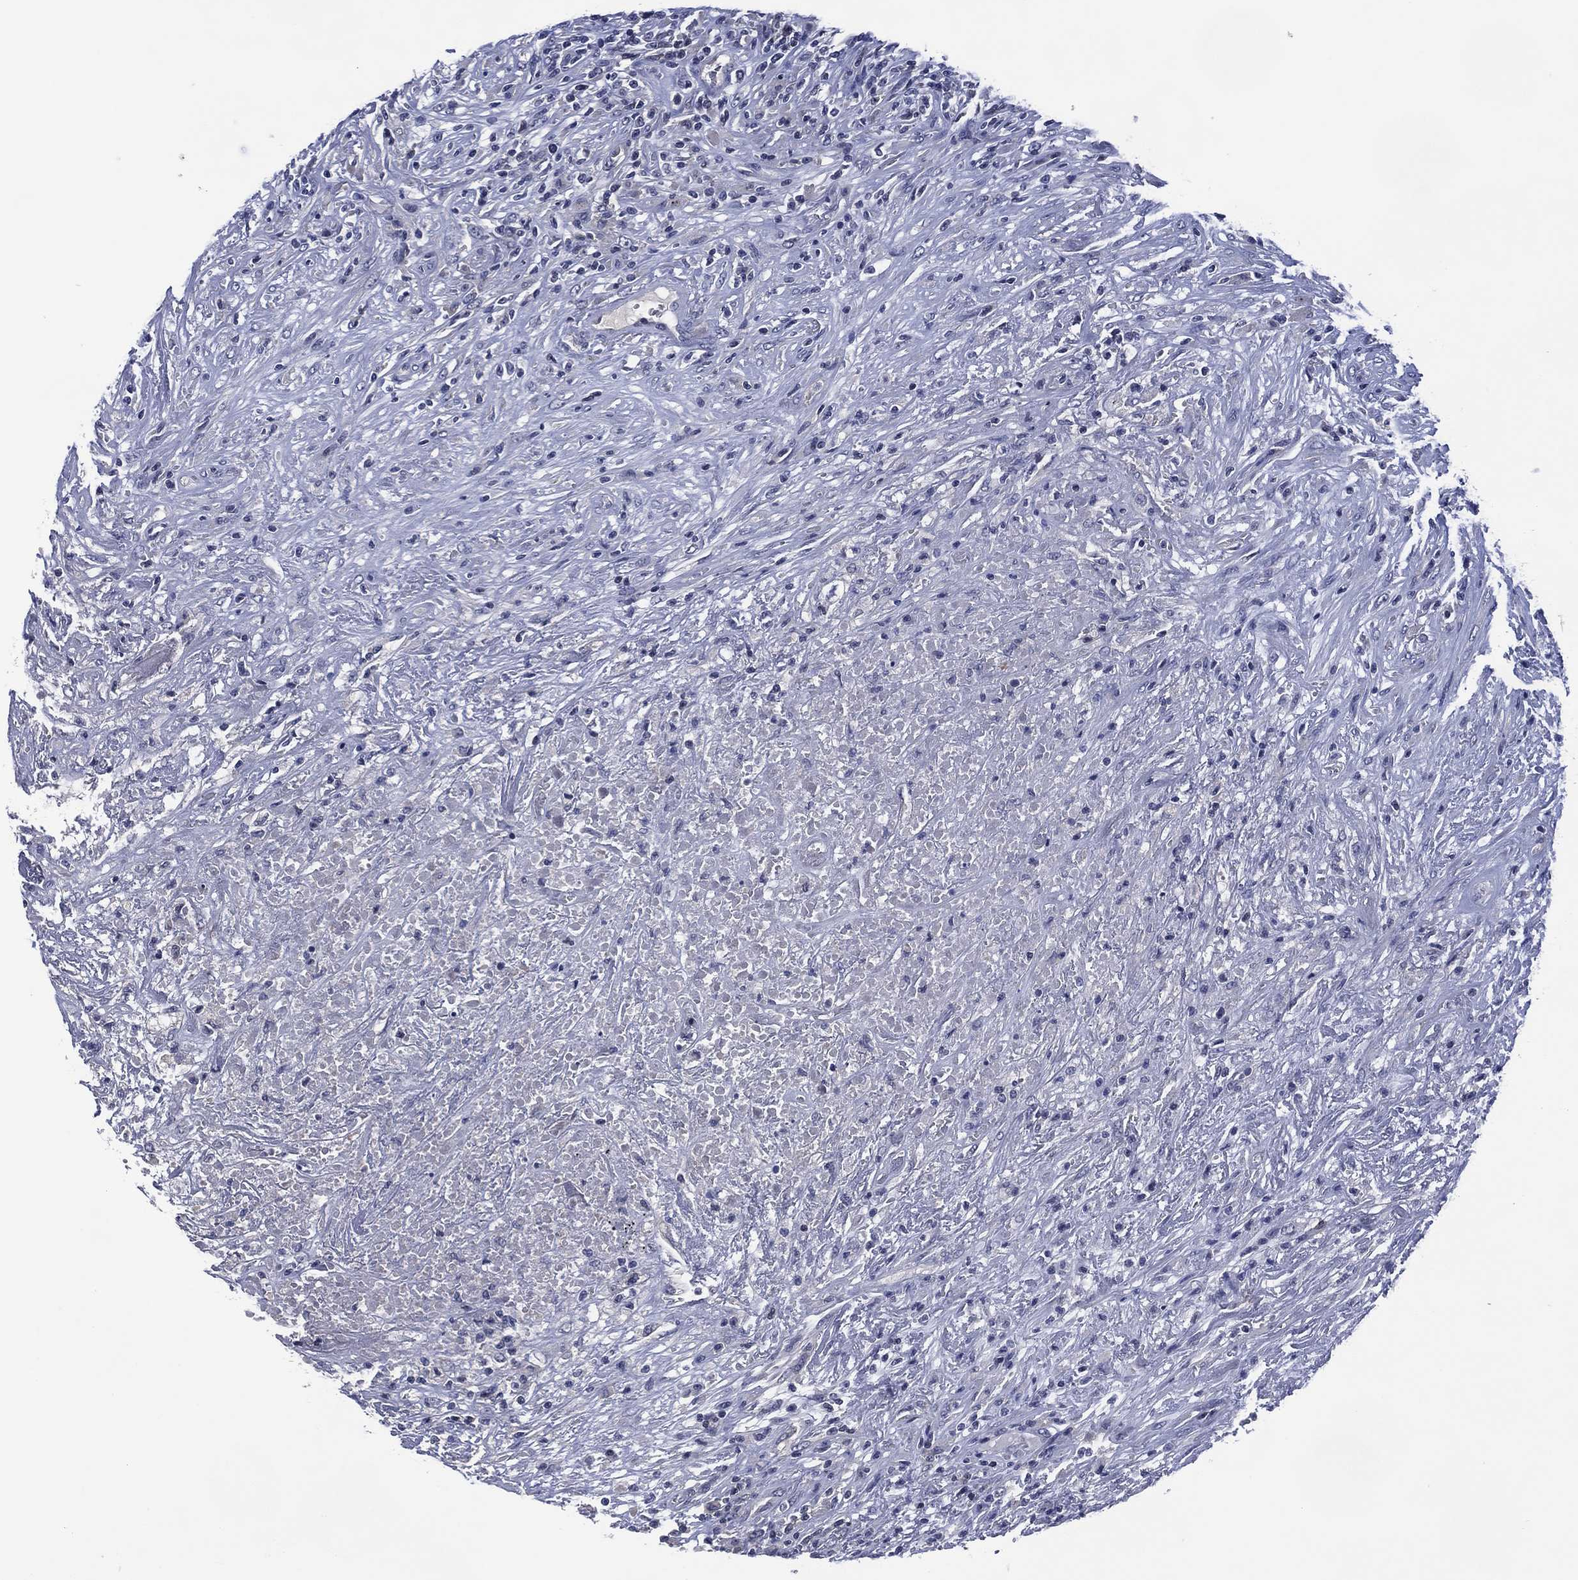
{"staining": {"intensity": "negative", "quantity": "none", "location": "none"}, "tissue": "lymphoma", "cell_type": "Tumor cells", "image_type": "cancer", "snomed": [{"axis": "morphology", "description": "Malignant lymphoma, non-Hodgkin's type, High grade"}, {"axis": "topography", "description": "Lung"}], "caption": "Immunohistochemistry photomicrograph of neoplastic tissue: human malignant lymphoma, non-Hodgkin's type (high-grade) stained with DAB shows no significant protein expression in tumor cells.", "gene": "USP26", "patient": {"sex": "male", "age": 79}}